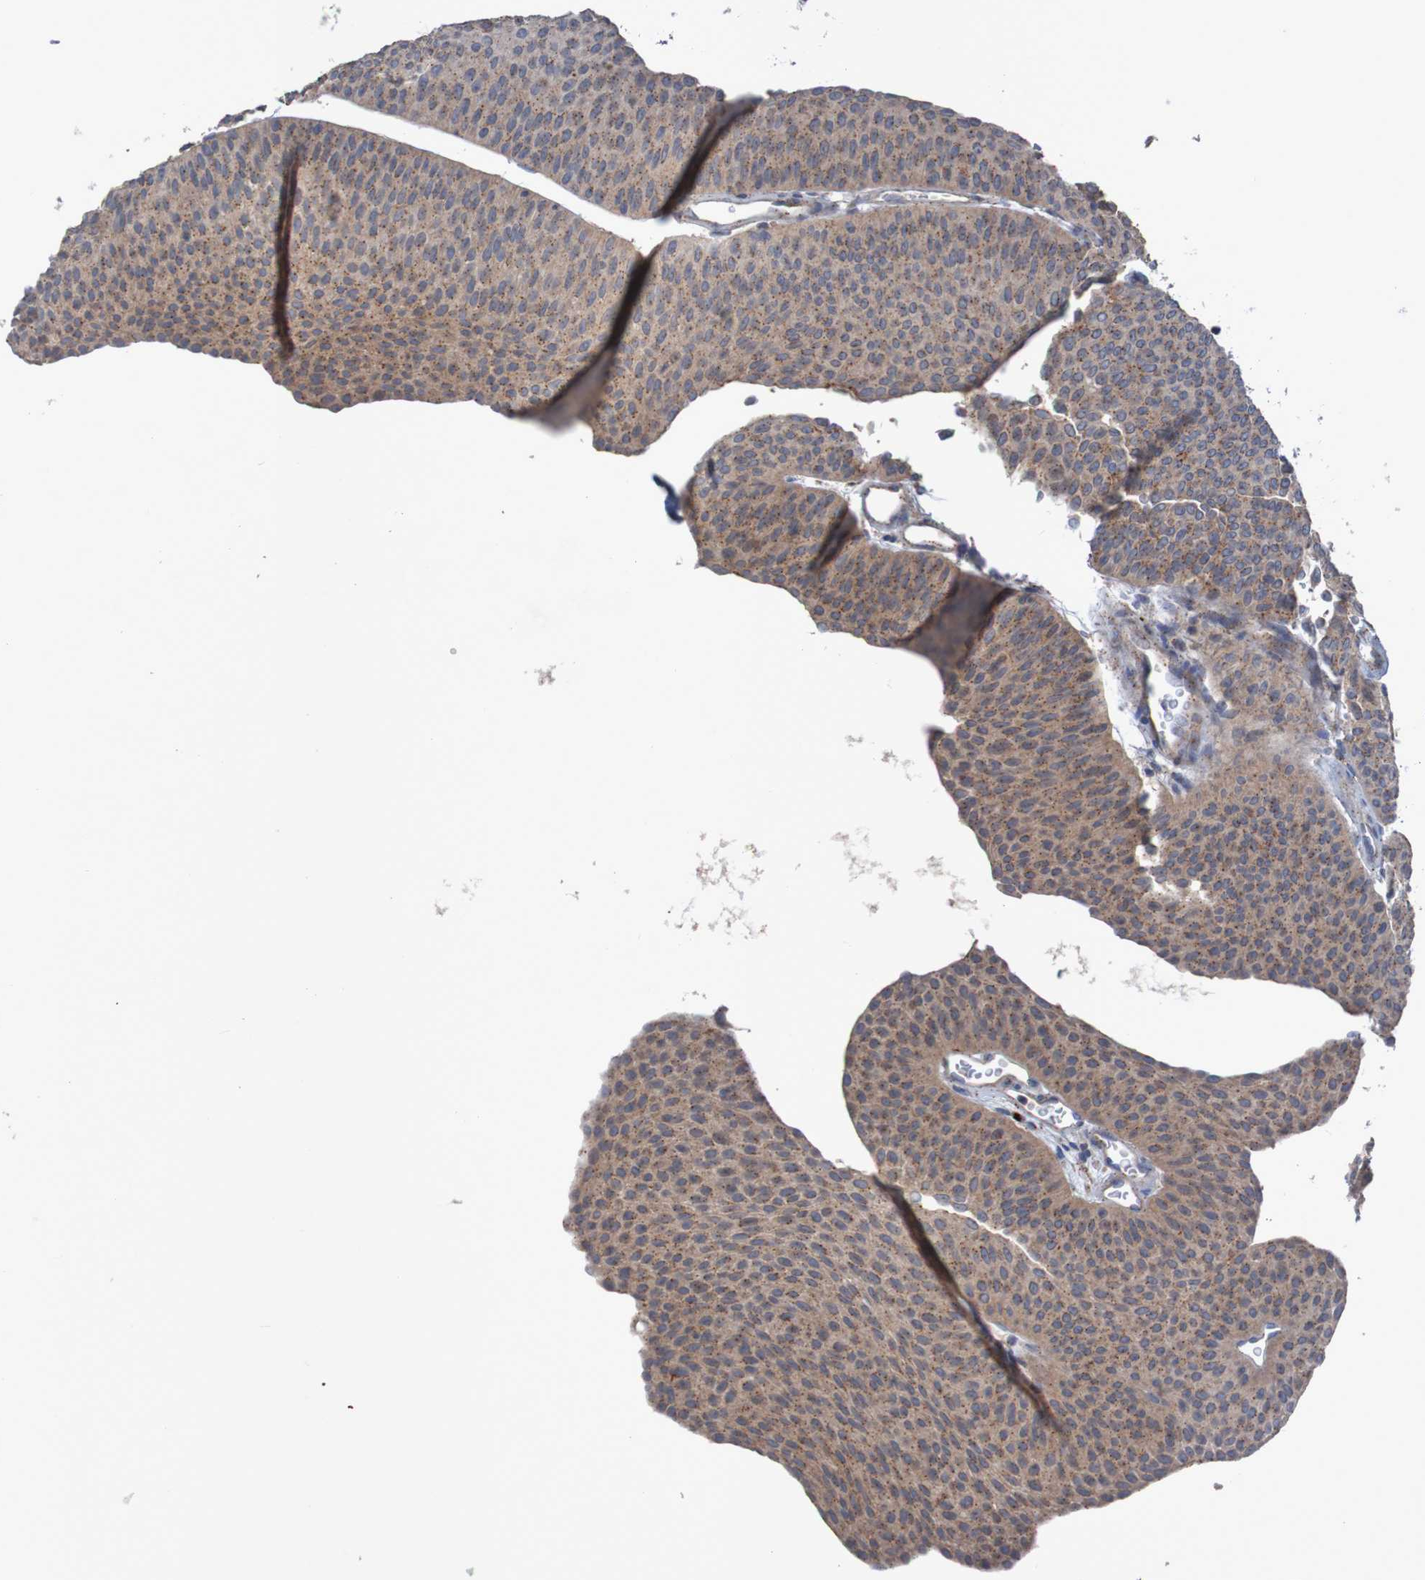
{"staining": {"intensity": "moderate", "quantity": ">75%", "location": "cytoplasmic/membranous"}, "tissue": "urothelial cancer", "cell_type": "Tumor cells", "image_type": "cancer", "snomed": [{"axis": "morphology", "description": "Urothelial carcinoma, Low grade"}, {"axis": "topography", "description": "Urinary bladder"}], "caption": "Brown immunohistochemical staining in urothelial carcinoma (low-grade) reveals moderate cytoplasmic/membranous expression in about >75% of tumor cells. (Brightfield microscopy of DAB IHC at high magnification).", "gene": "ANGPT4", "patient": {"sex": "female", "age": 60}}